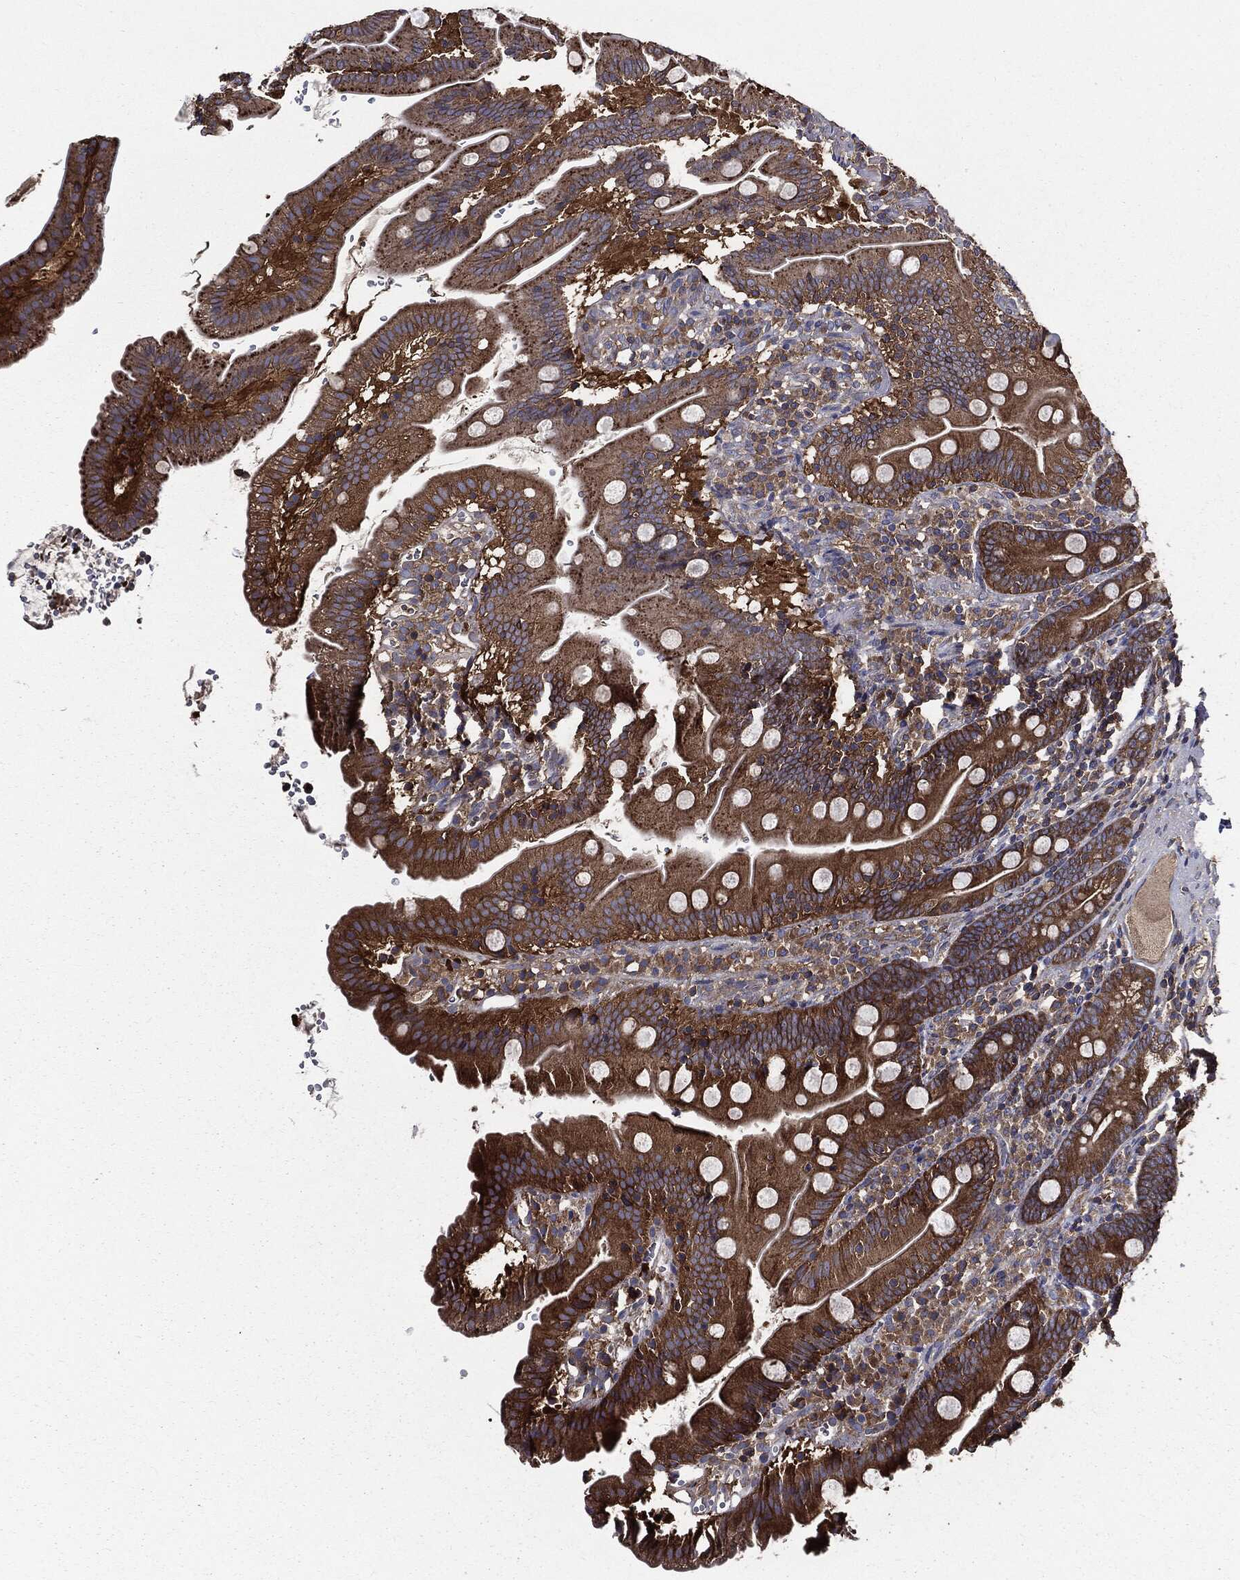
{"staining": {"intensity": "strong", "quantity": "25%-75%", "location": "cytoplasmic/membranous"}, "tissue": "duodenum", "cell_type": "Glandular cells", "image_type": "normal", "snomed": [{"axis": "morphology", "description": "Normal tissue, NOS"}, {"axis": "topography", "description": "Duodenum"}], "caption": "Immunohistochemical staining of normal human duodenum demonstrates 25%-75% levels of strong cytoplasmic/membranous protein expression in about 25%-75% of glandular cells. The protein of interest is shown in brown color, while the nuclei are stained blue.", "gene": "PDCD6IP", "patient": {"sex": "female", "age": 67}}